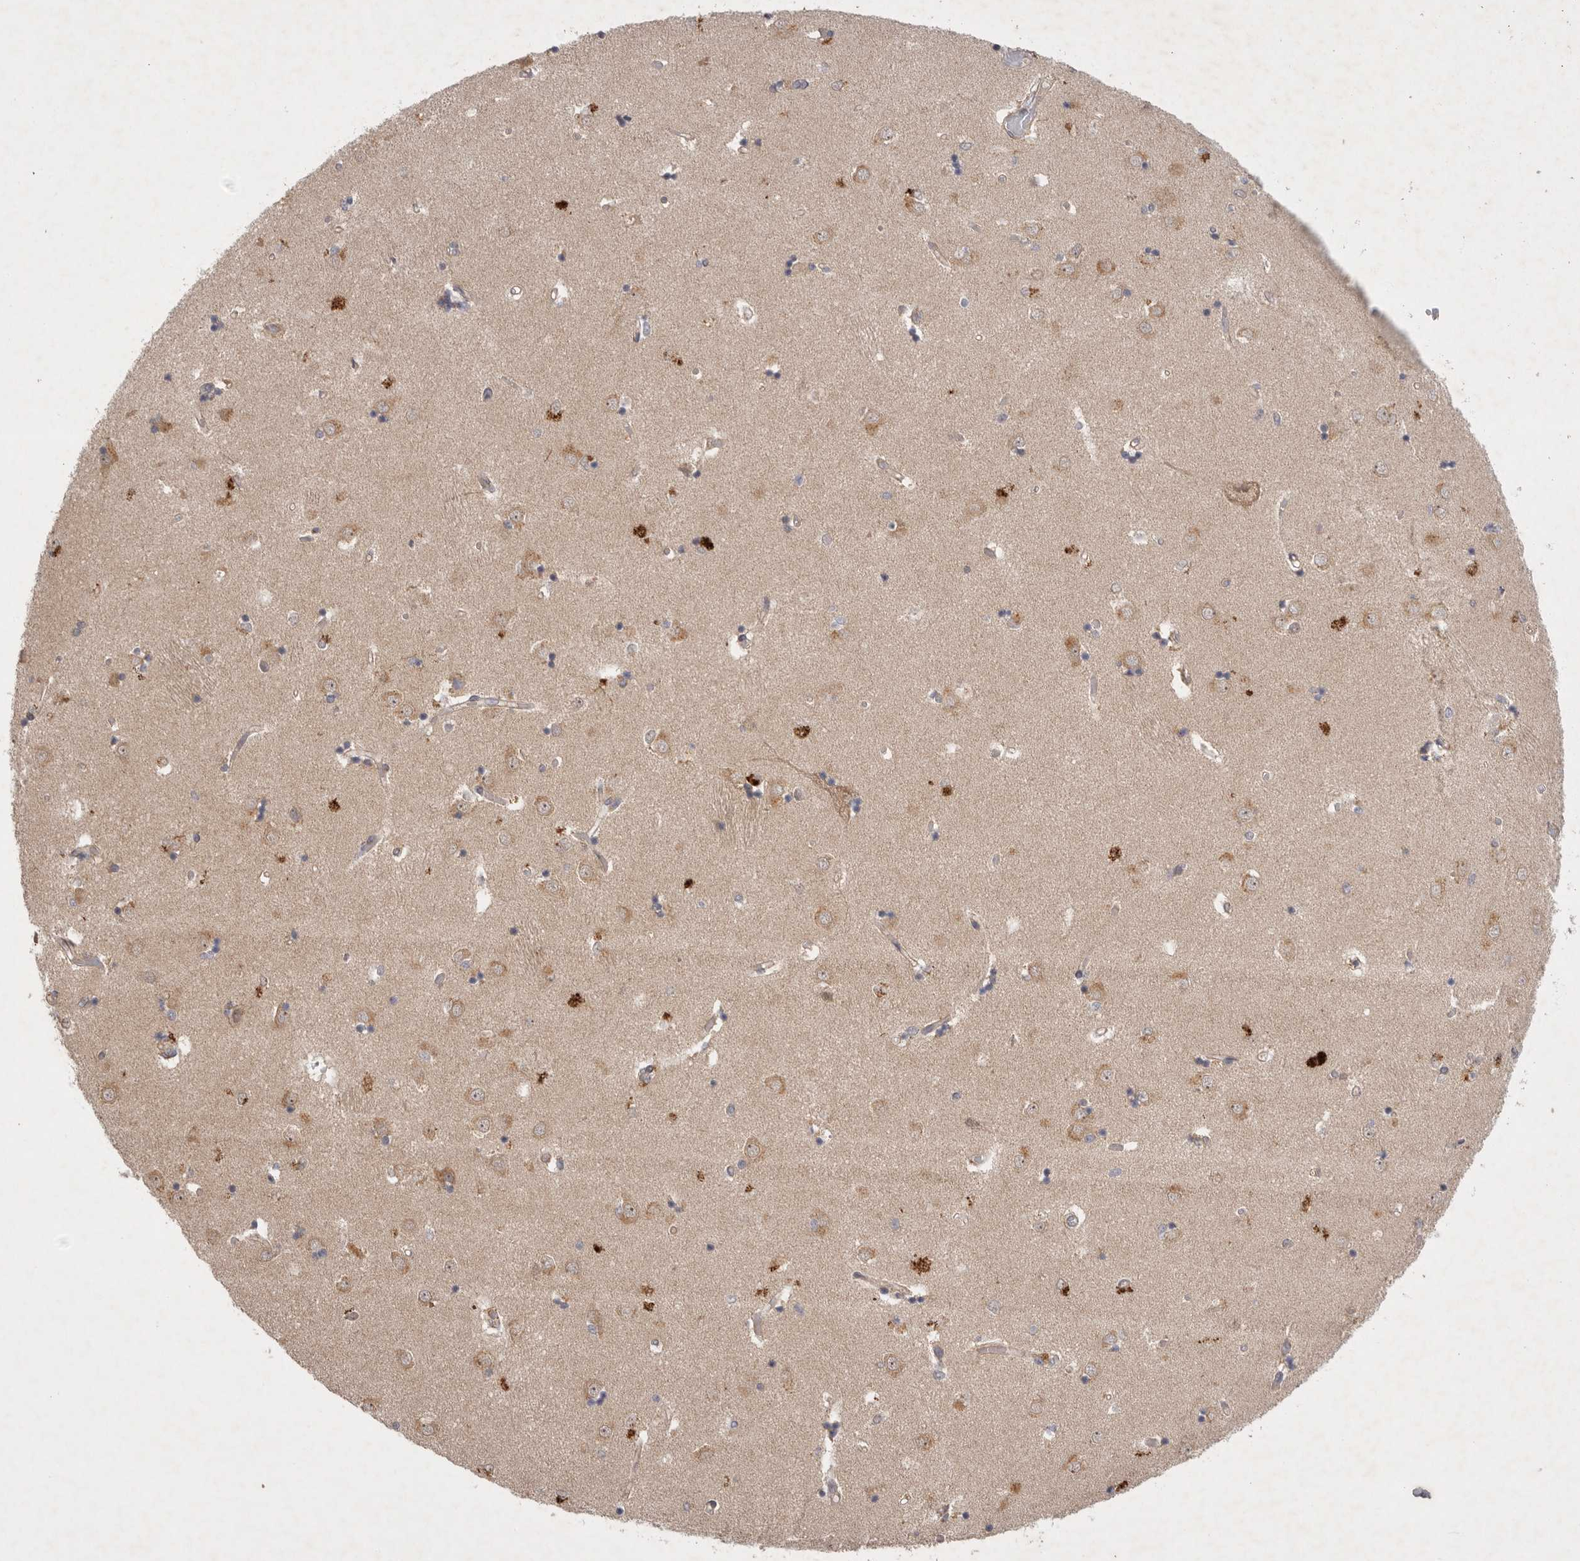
{"staining": {"intensity": "weak", "quantity": "<25%", "location": "cytoplasmic/membranous"}, "tissue": "caudate", "cell_type": "Glial cells", "image_type": "normal", "snomed": [{"axis": "morphology", "description": "Normal tissue, NOS"}, {"axis": "topography", "description": "Lateral ventricle wall"}], "caption": "Immunohistochemistry (IHC) image of normal human caudate stained for a protein (brown), which demonstrates no expression in glial cells. (DAB (3,3'-diaminobenzidine) IHC with hematoxylin counter stain).", "gene": "PTPDC1", "patient": {"sex": "male", "age": 45}}